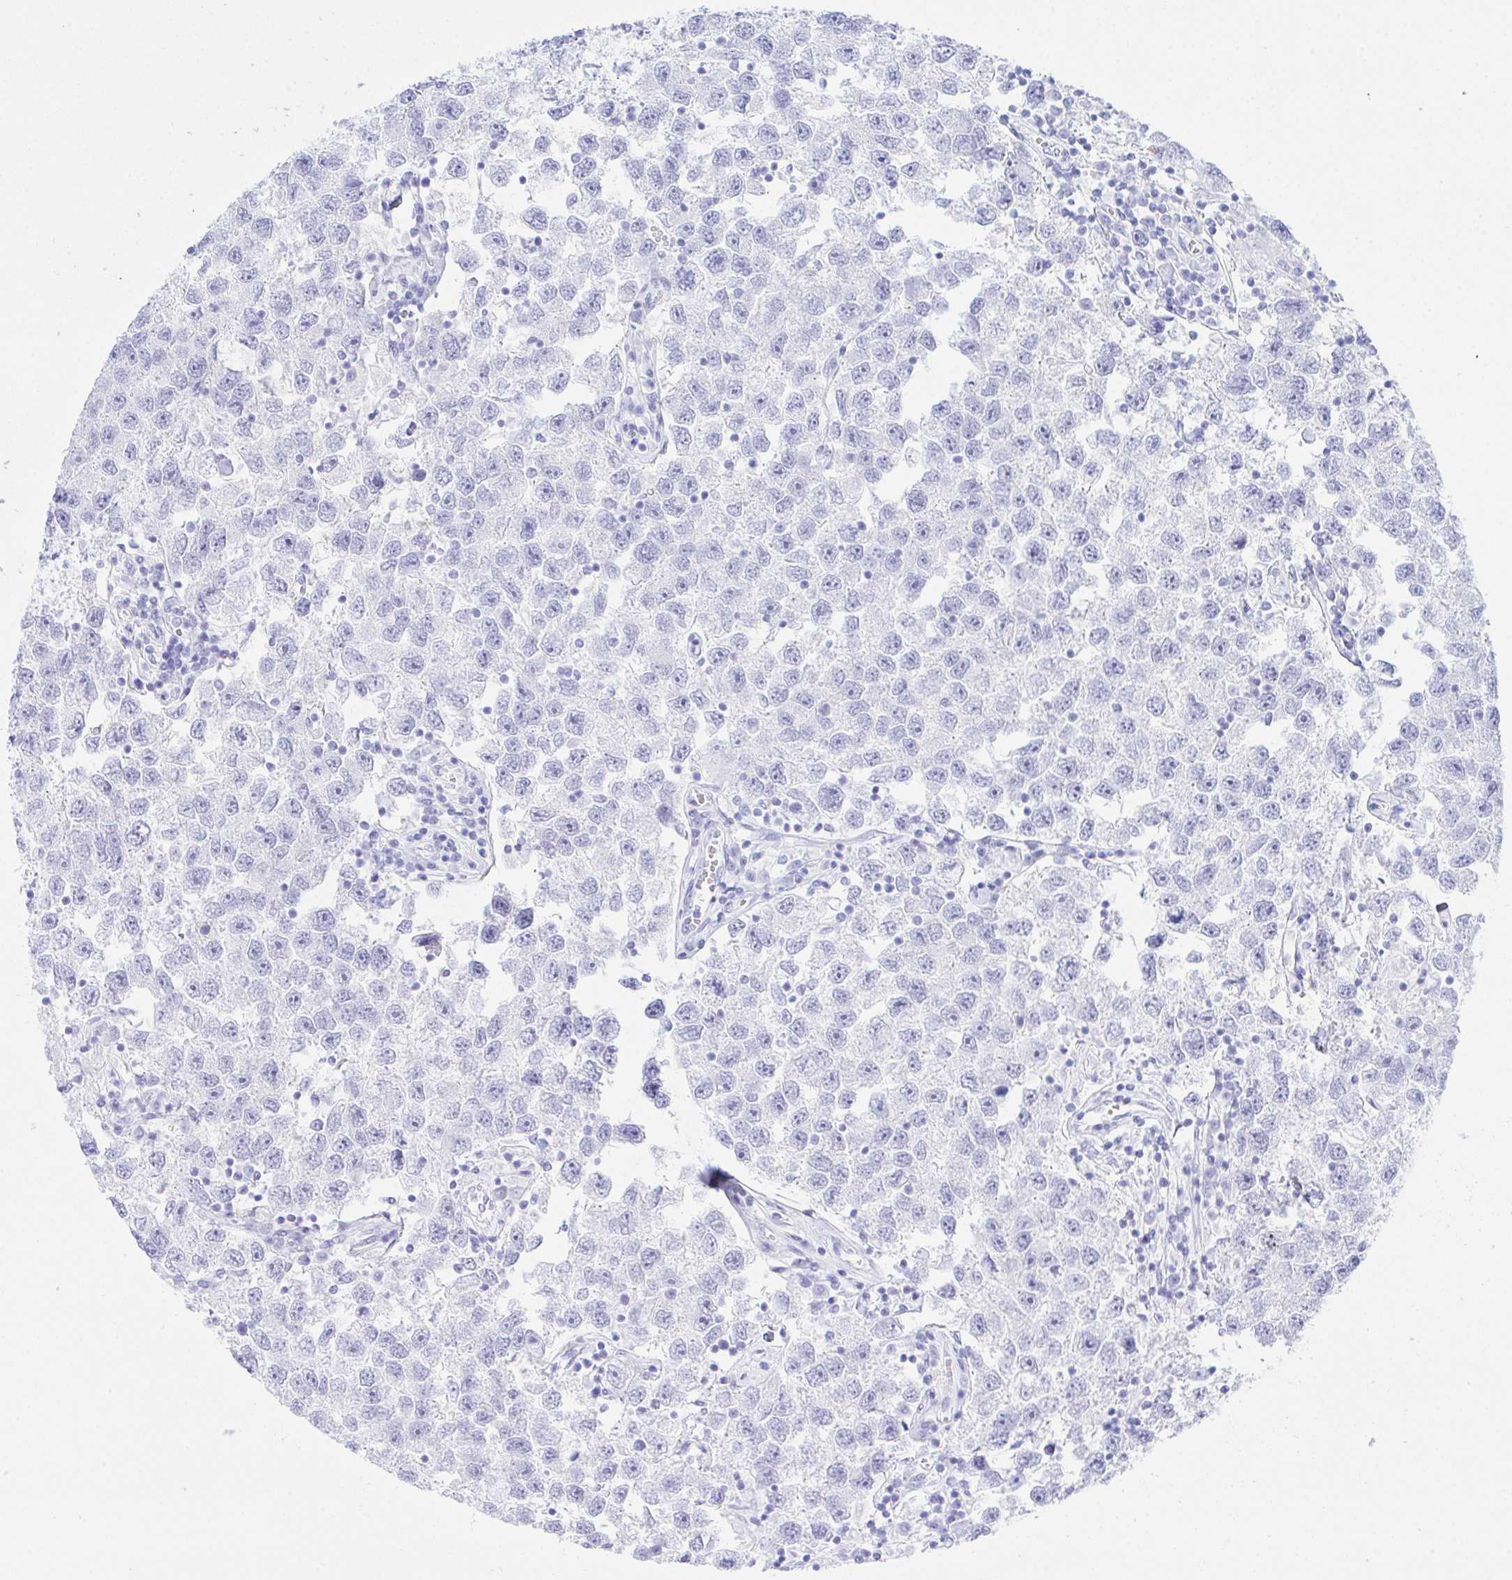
{"staining": {"intensity": "negative", "quantity": "none", "location": "none"}, "tissue": "testis cancer", "cell_type": "Tumor cells", "image_type": "cancer", "snomed": [{"axis": "morphology", "description": "Seminoma, NOS"}, {"axis": "topography", "description": "Testis"}], "caption": "This is an immunohistochemistry photomicrograph of human testis seminoma. There is no staining in tumor cells.", "gene": "SELENOV", "patient": {"sex": "male", "age": 26}}